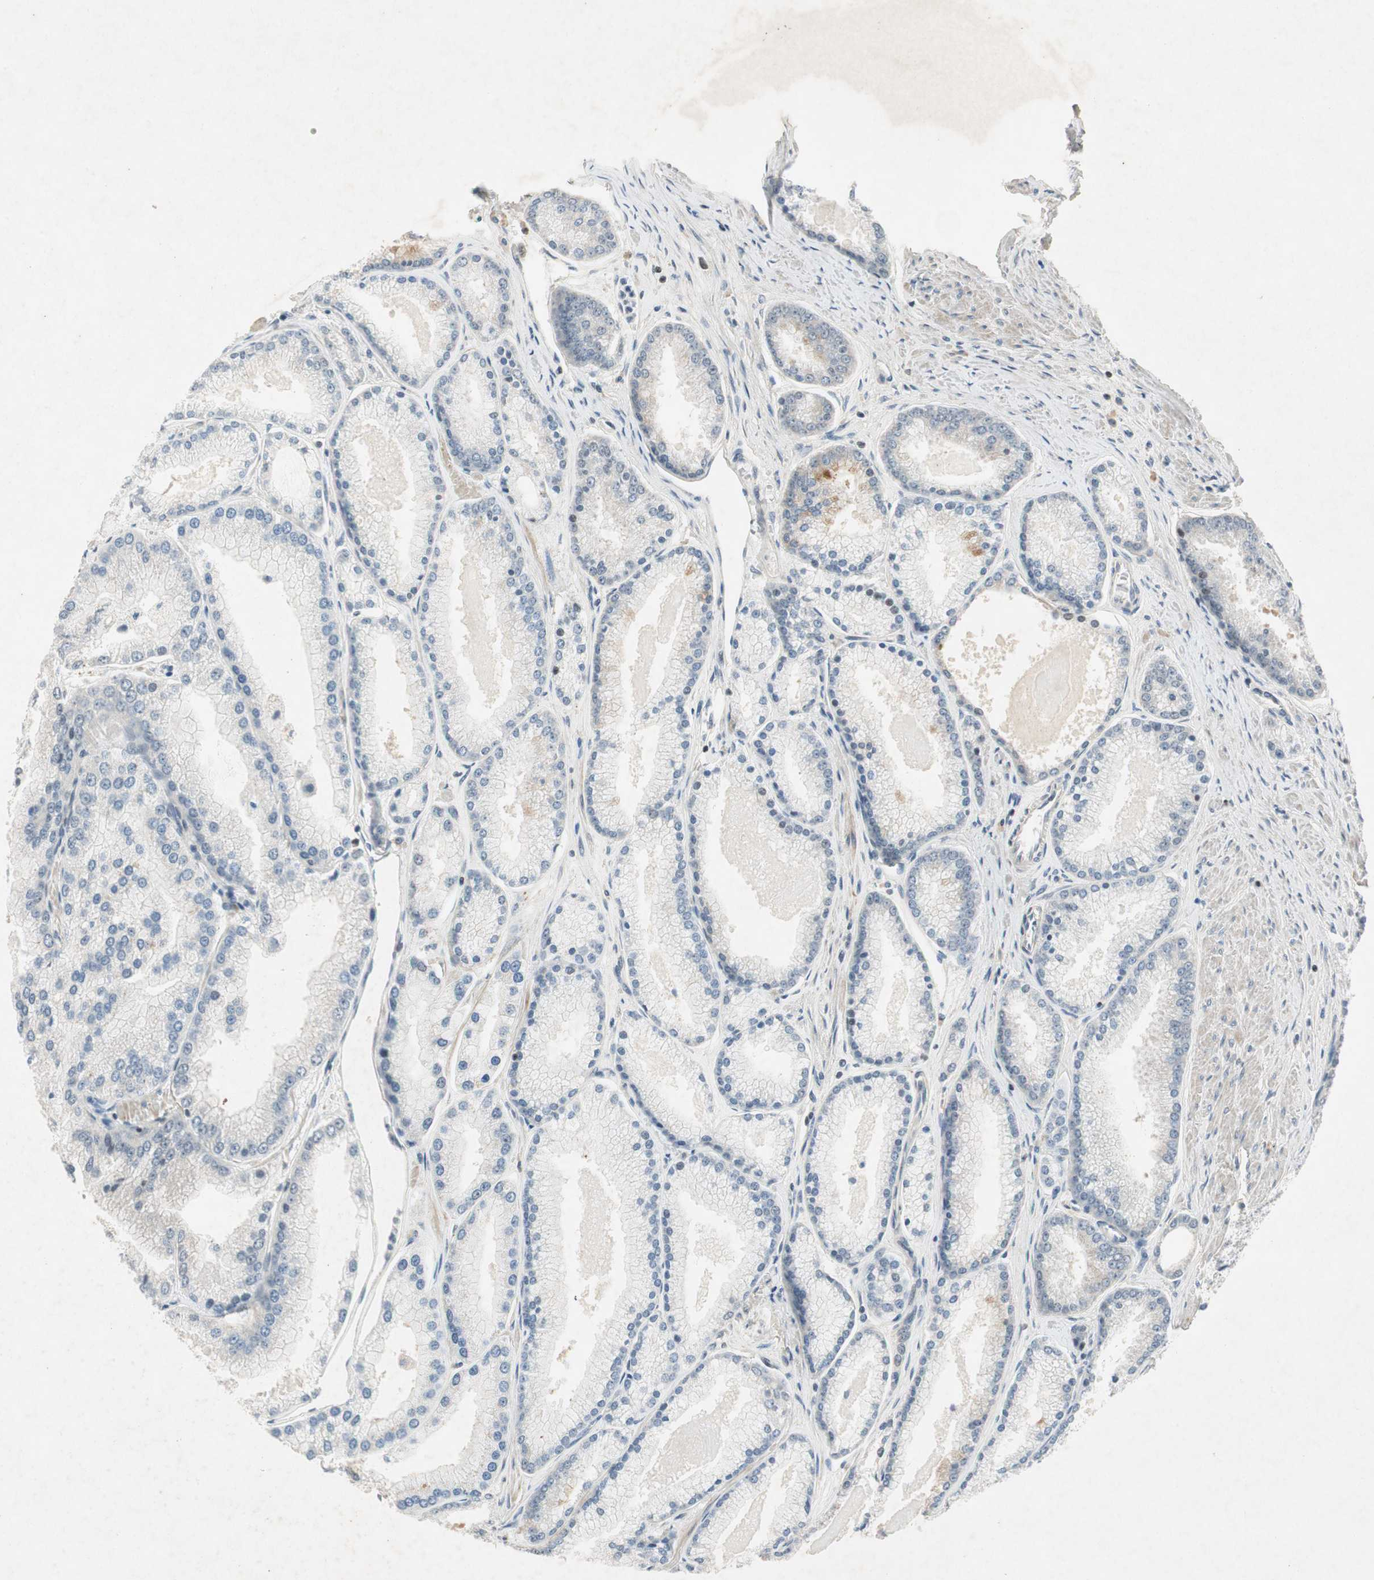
{"staining": {"intensity": "negative", "quantity": "none", "location": "none"}, "tissue": "prostate cancer", "cell_type": "Tumor cells", "image_type": "cancer", "snomed": [{"axis": "morphology", "description": "Adenocarcinoma, High grade"}, {"axis": "topography", "description": "Prostate"}], "caption": "Immunohistochemistry histopathology image of human high-grade adenocarcinoma (prostate) stained for a protein (brown), which shows no positivity in tumor cells. (Brightfield microscopy of DAB (3,3'-diaminobenzidine) immunohistochemistry at high magnification).", "gene": "NCBP3", "patient": {"sex": "male", "age": 61}}